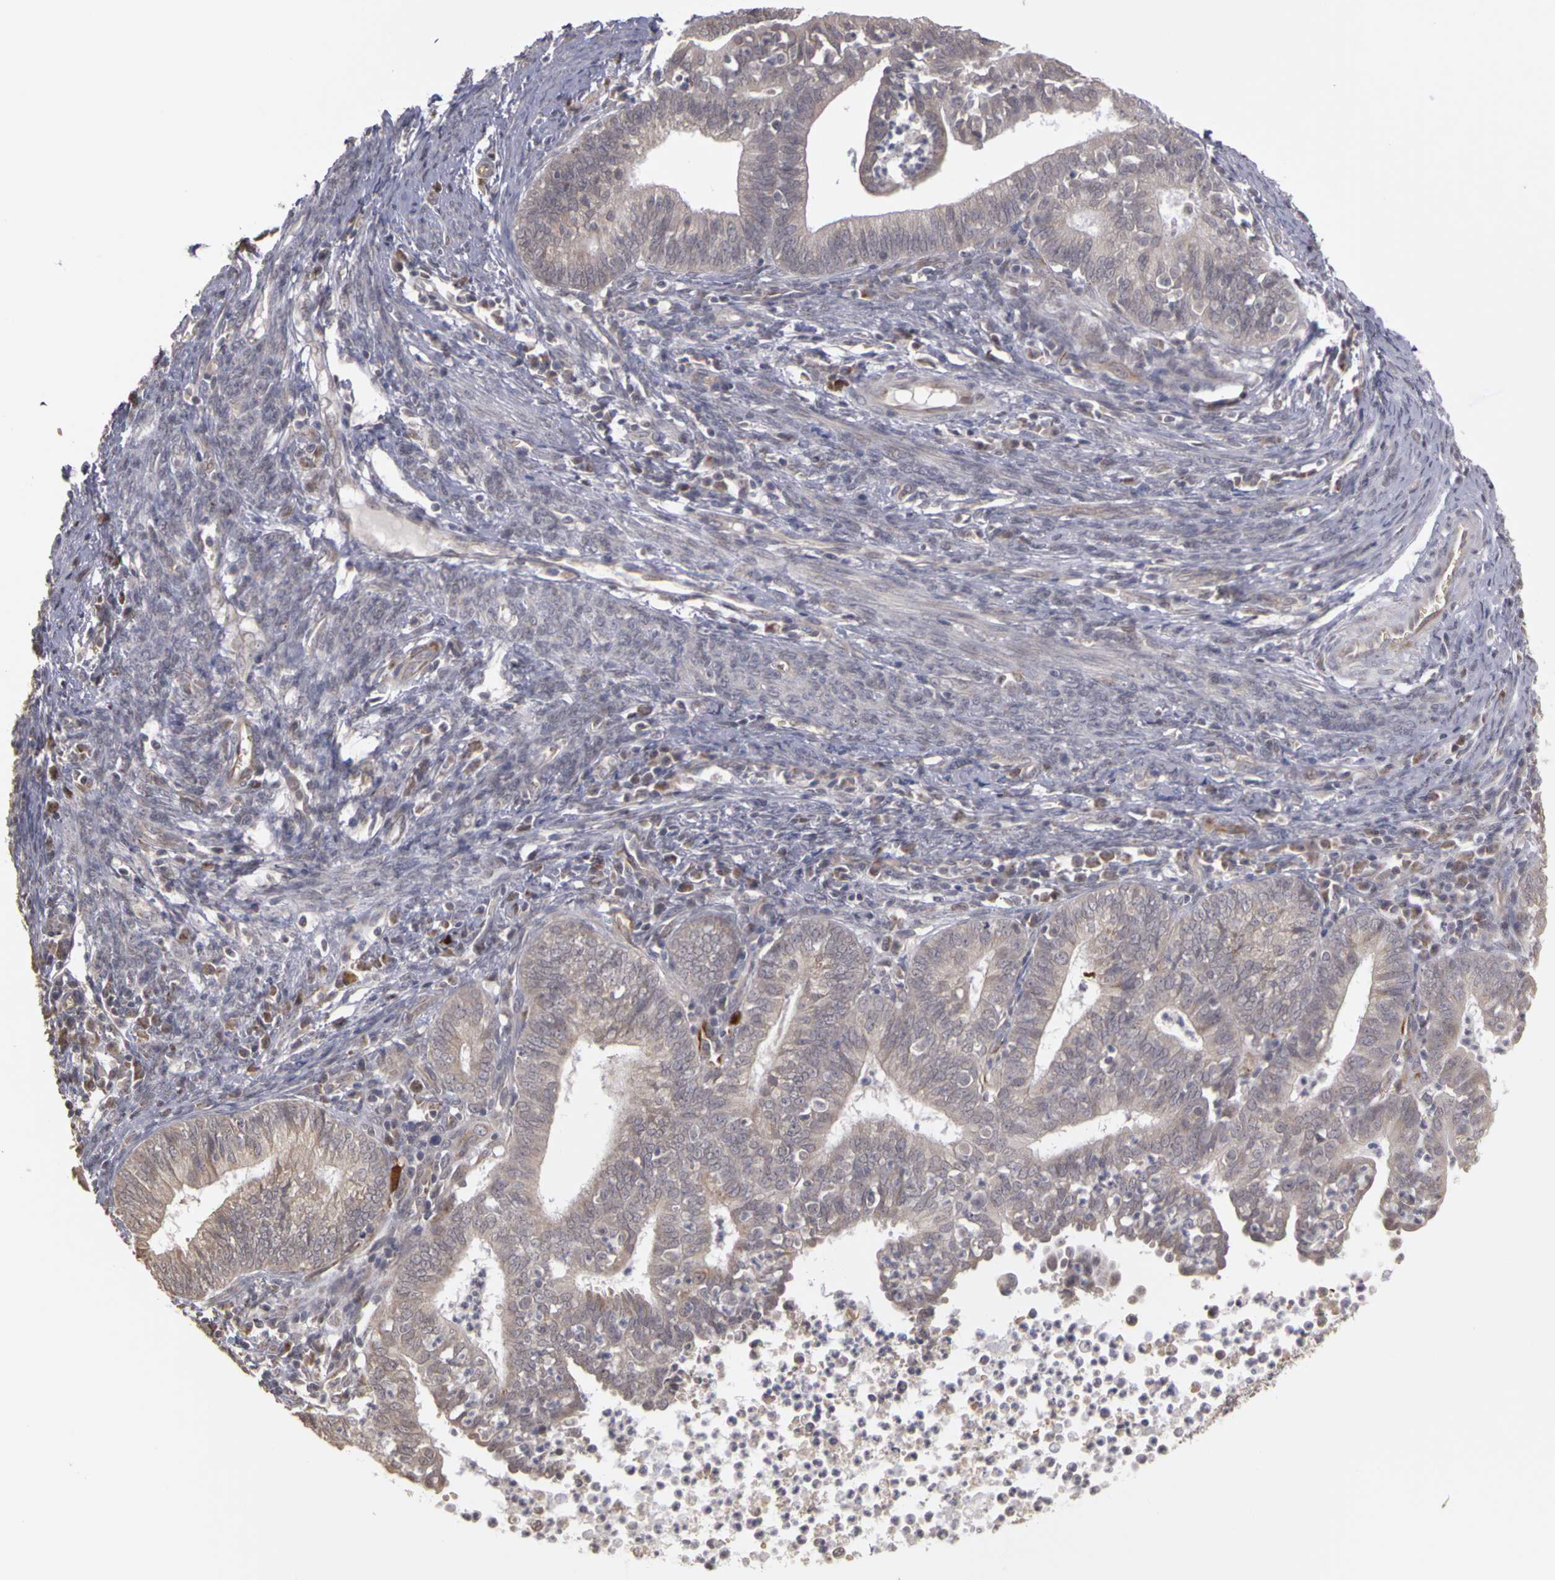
{"staining": {"intensity": "moderate", "quantity": "25%-75%", "location": "cytoplasmic/membranous"}, "tissue": "endometrial cancer", "cell_type": "Tumor cells", "image_type": "cancer", "snomed": [{"axis": "morphology", "description": "Adenocarcinoma, NOS"}, {"axis": "topography", "description": "Endometrium"}], "caption": "Adenocarcinoma (endometrial) stained with DAB immunohistochemistry shows medium levels of moderate cytoplasmic/membranous expression in about 25%-75% of tumor cells.", "gene": "FRMD7", "patient": {"sex": "female", "age": 66}}